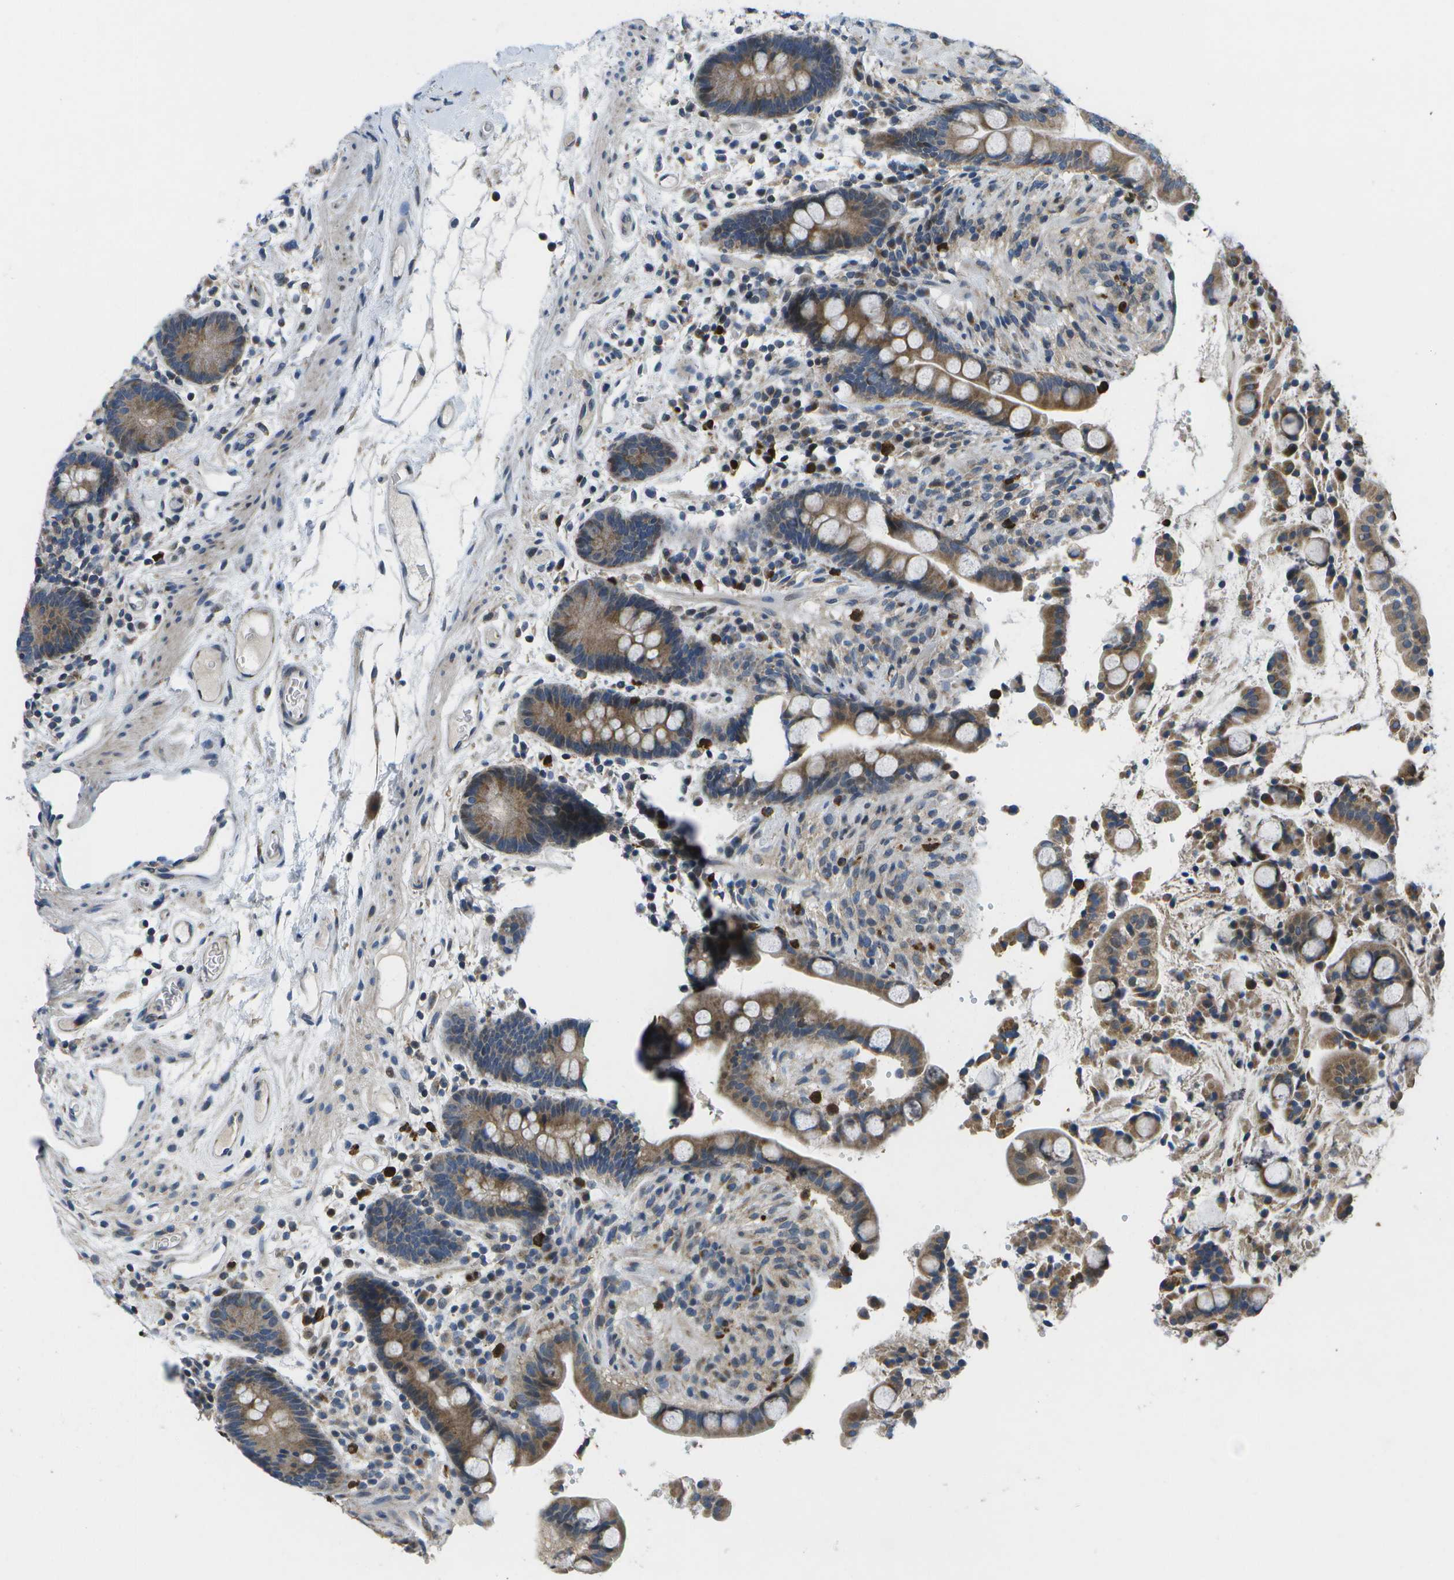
{"staining": {"intensity": "weak", "quantity": ">75%", "location": "cytoplasmic/membranous"}, "tissue": "colon", "cell_type": "Endothelial cells", "image_type": "normal", "snomed": [{"axis": "morphology", "description": "Normal tissue, NOS"}, {"axis": "topography", "description": "Colon"}], "caption": "The histopathology image shows a brown stain indicating the presence of a protein in the cytoplasmic/membranous of endothelial cells in colon. (DAB IHC with brightfield microscopy, high magnification).", "gene": "GALNT15", "patient": {"sex": "male", "age": 73}}